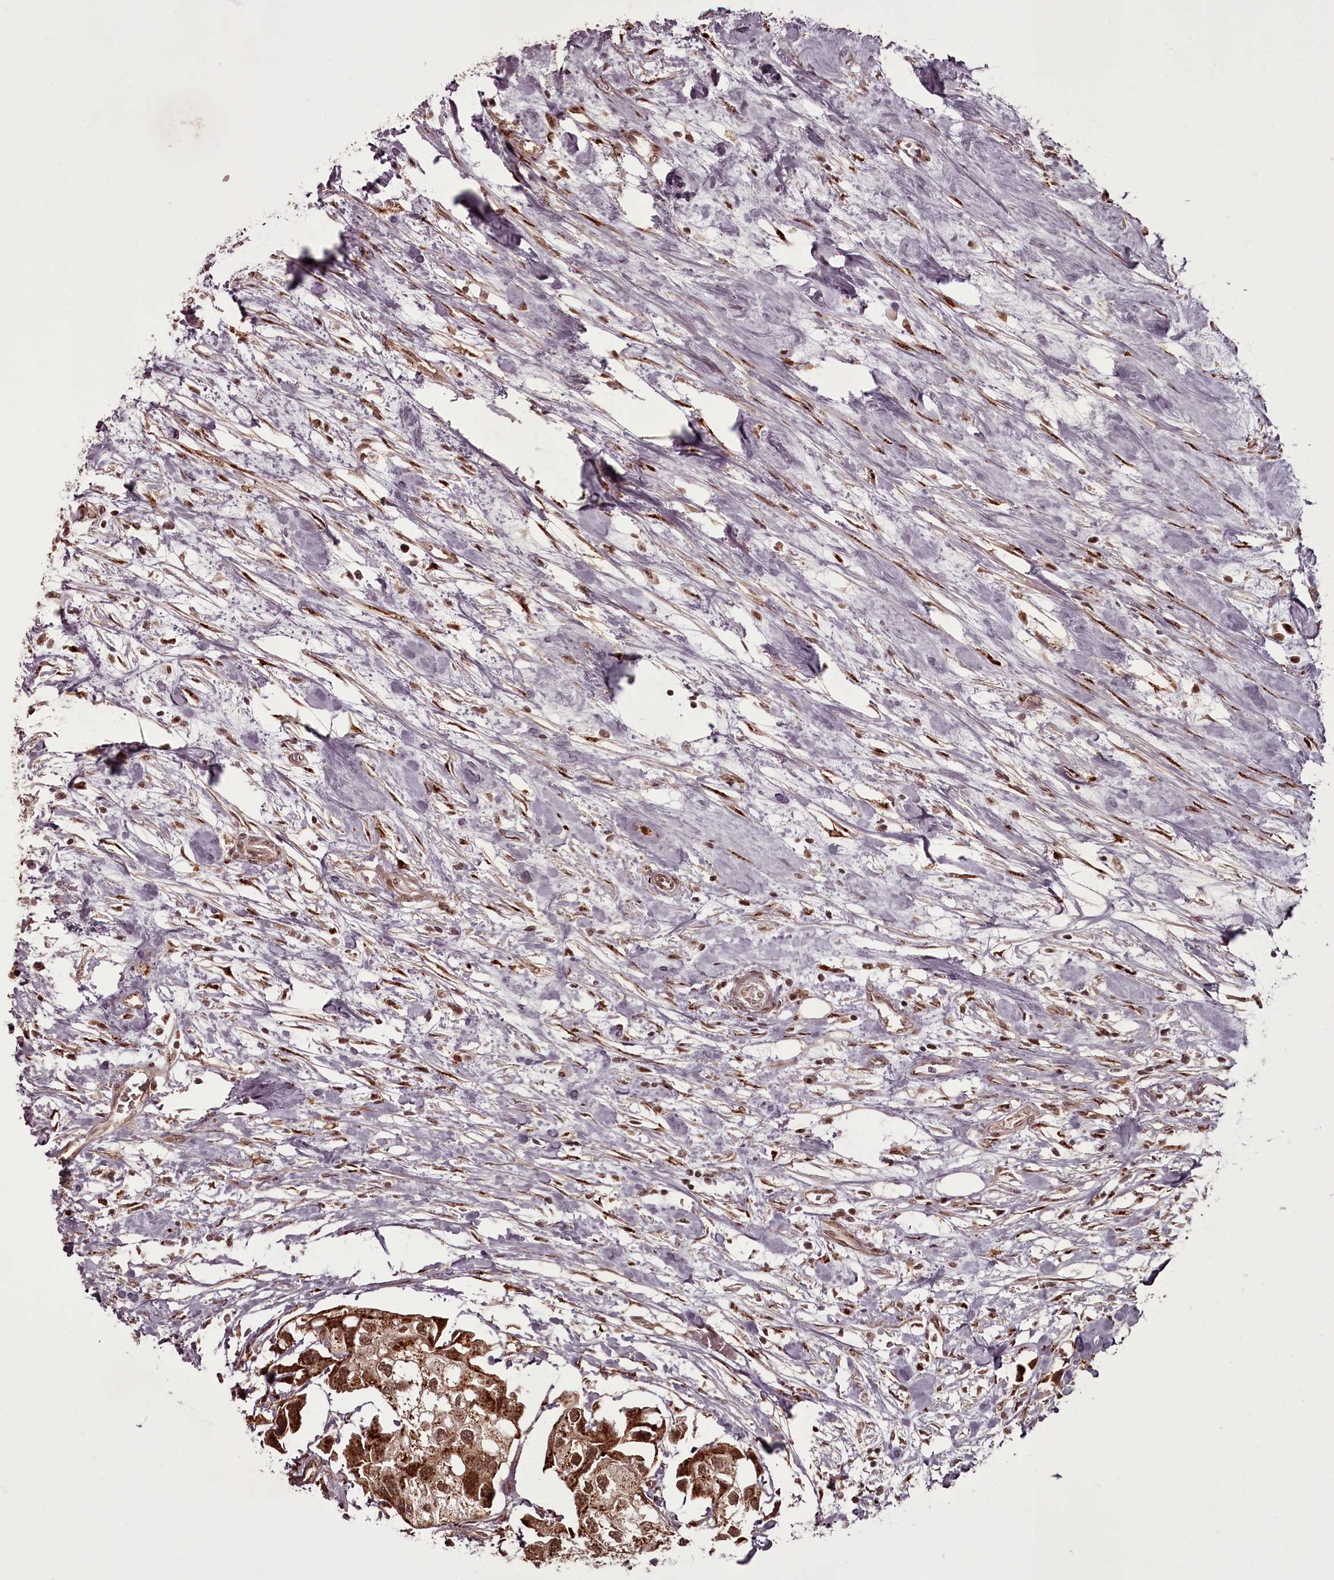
{"staining": {"intensity": "moderate", "quantity": ">75%", "location": "cytoplasmic/membranous,nuclear"}, "tissue": "urothelial cancer", "cell_type": "Tumor cells", "image_type": "cancer", "snomed": [{"axis": "morphology", "description": "Urothelial carcinoma, High grade"}, {"axis": "topography", "description": "Urinary bladder"}], "caption": "High-magnification brightfield microscopy of urothelial cancer stained with DAB (3,3'-diaminobenzidine) (brown) and counterstained with hematoxylin (blue). tumor cells exhibit moderate cytoplasmic/membranous and nuclear staining is present in about>75% of cells.", "gene": "CEP83", "patient": {"sex": "male", "age": 64}}